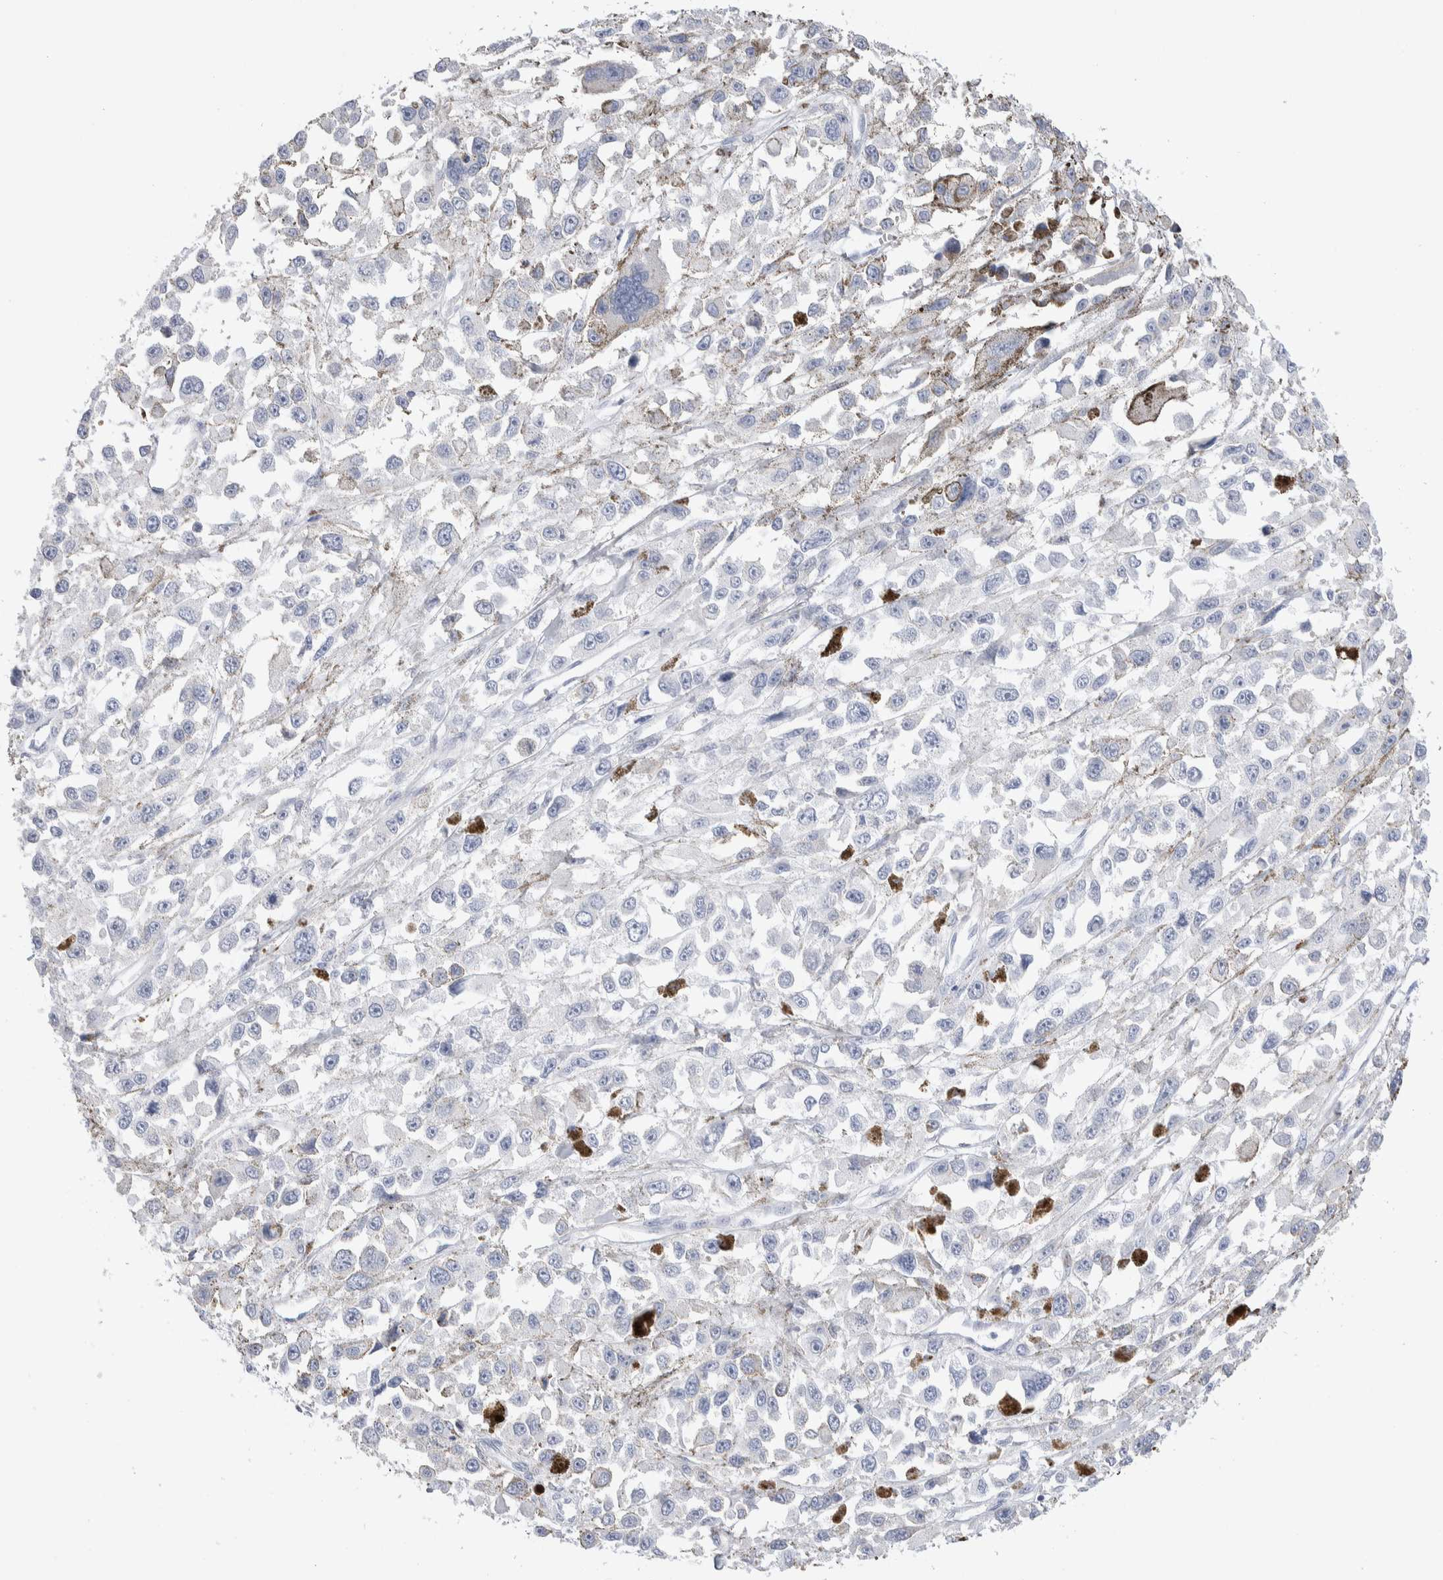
{"staining": {"intensity": "negative", "quantity": "none", "location": "none"}, "tissue": "melanoma", "cell_type": "Tumor cells", "image_type": "cancer", "snomed": [{"axis": "morphology", "description": "Malignant melanoma, Metastatic site"}, {"axis": "topography", "description": "Lymph node"}], "caption": "IHC histopathology image of melanoma stained for a protein (brown), which displays no positivity in tumor cells.", "gene": "GDA", "patient": {"sex": "male", "age": 59}}